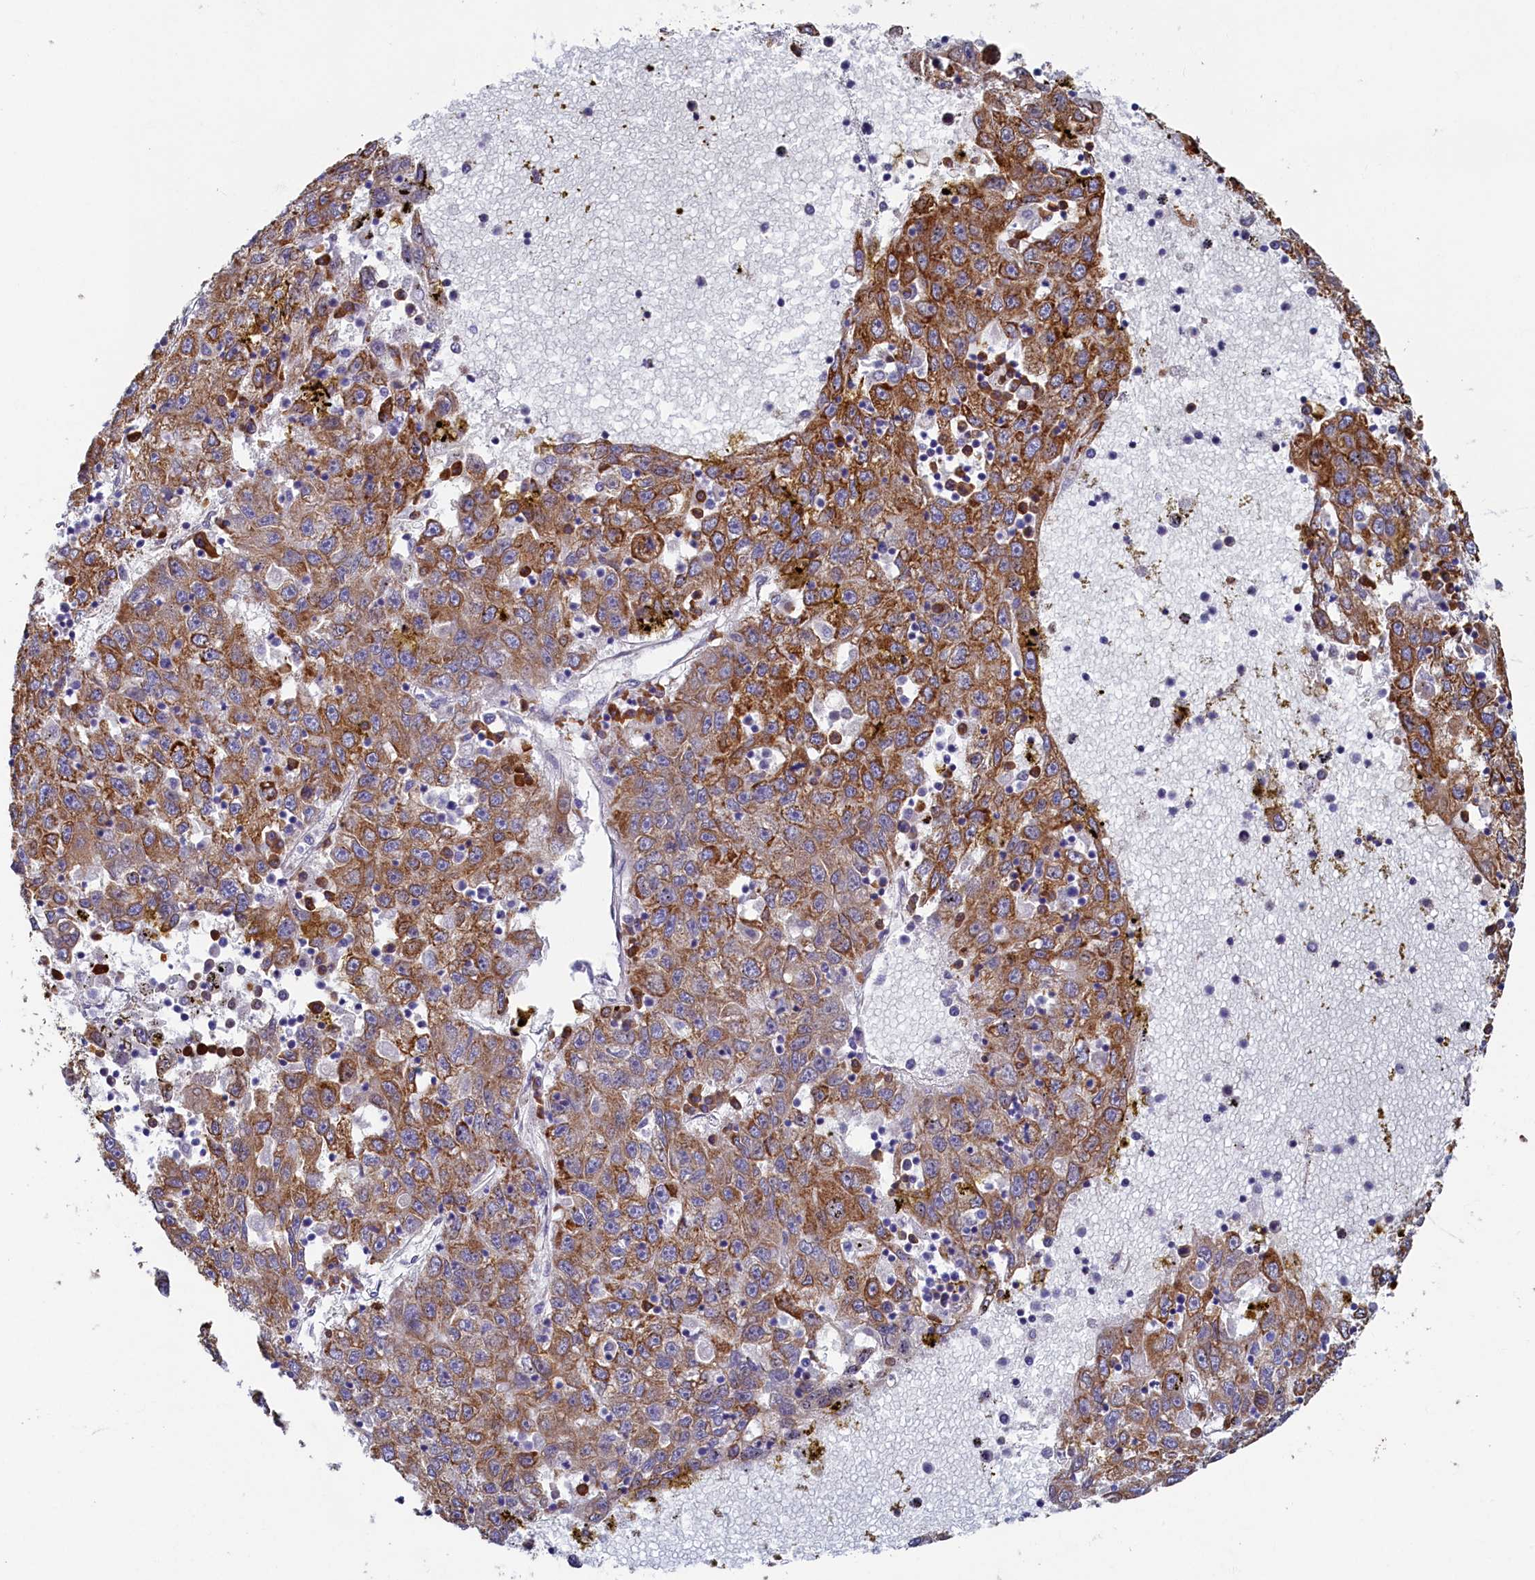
{"staining": {"intensity": "strong", "quantity": ">75%", "location": "cytoplasmic/membranous"}, "tissue": "liver cancer", "cell_type": "Tumor cells", "image_type": "cancer", "snomed": [{"axis": "morphology", "description": "Carcinoma, Hepatocellular, NOS"}, {"axis": "topography", "description": "Liver"}], "caption": "This photomicrograph shows IHC staining of hepatocellular carcinoma (liver), with high strong cytoplasmic/membranous expression in approximately >75% of tumor cells.", "gene": "TMEM18", "patient": {"sex": "male", "age": 49}}